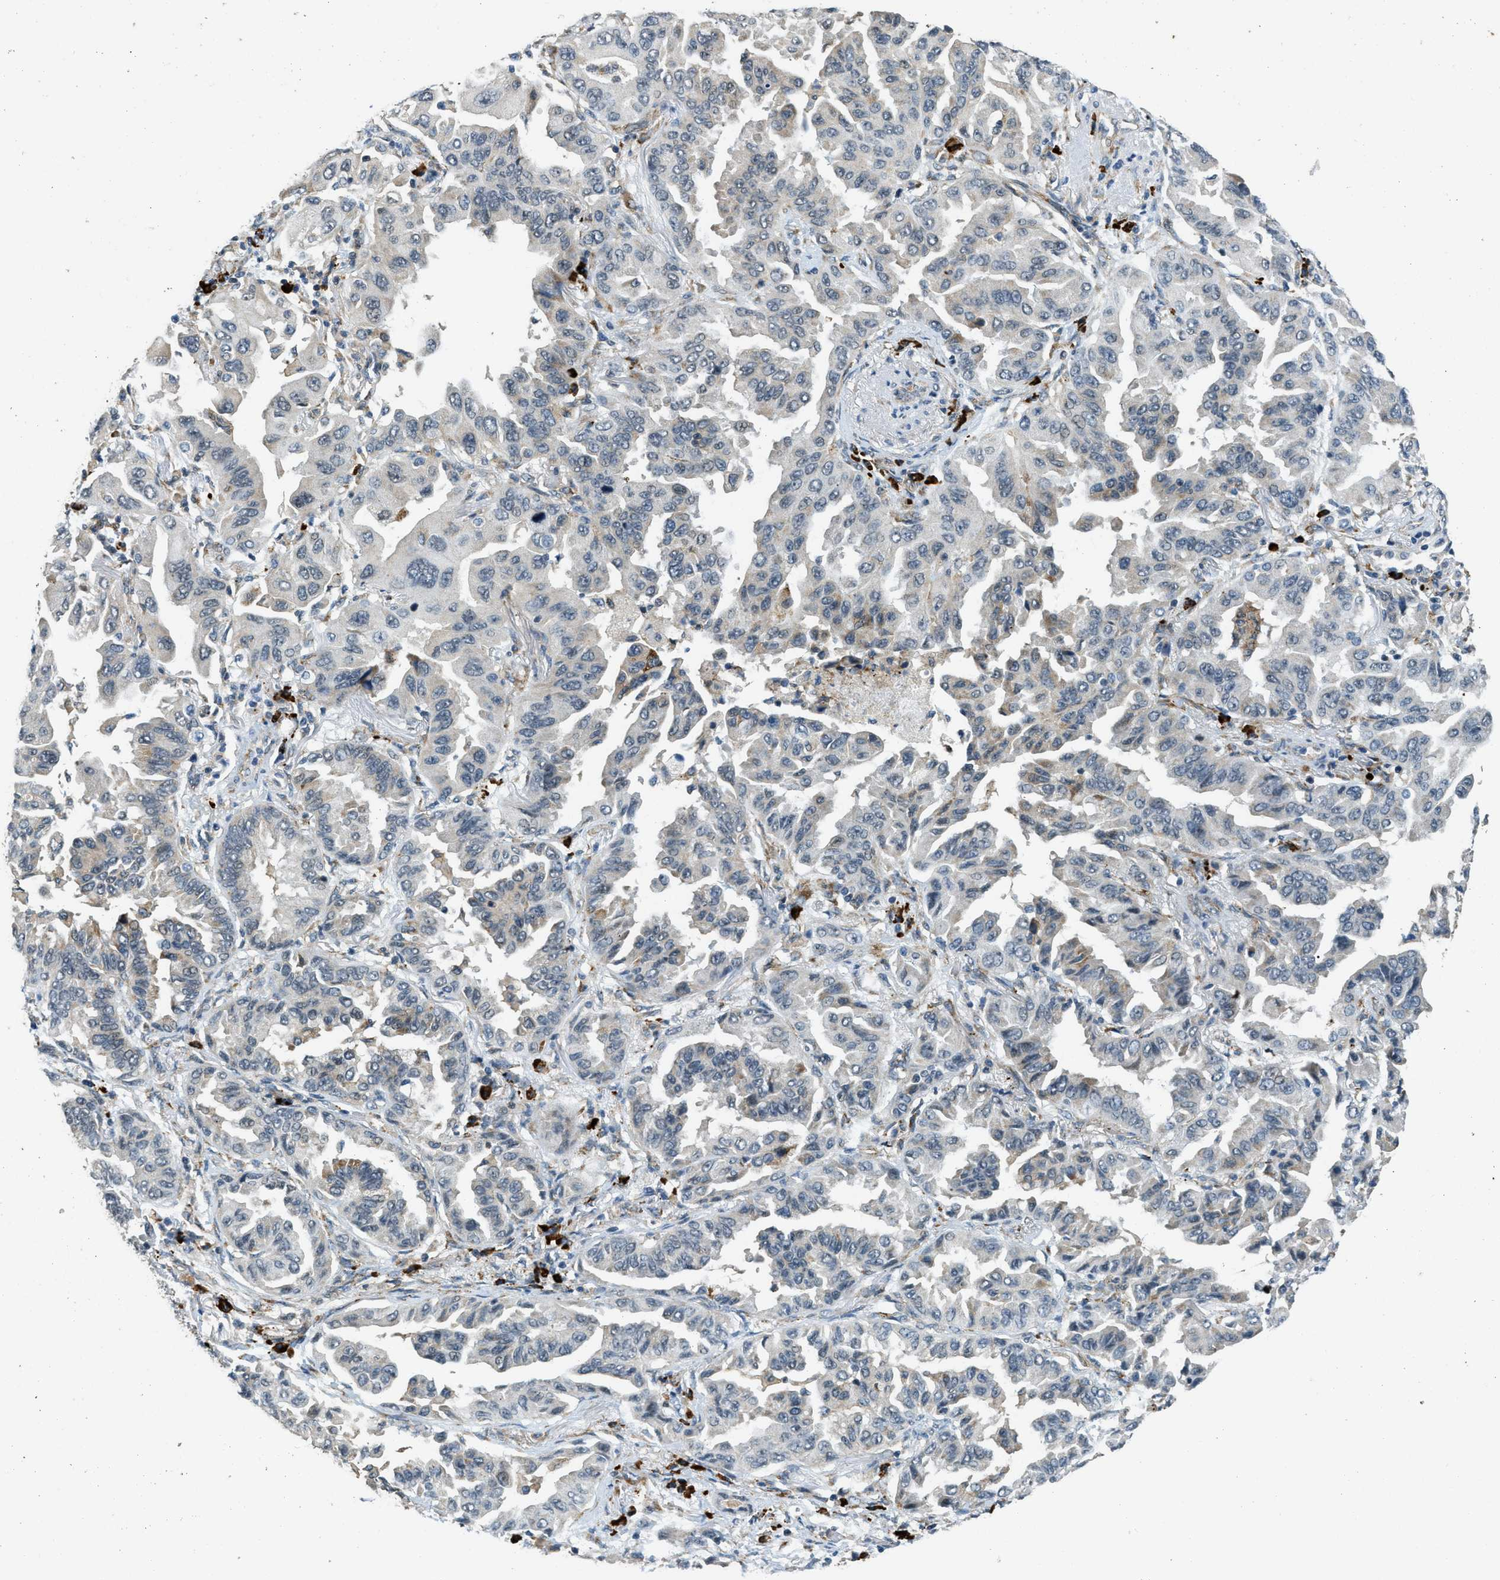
{"staining": {"intensity": "weak", "quantity": "<25%", "location": "cytoplasmic/membranous"}, "tissue": "lung cancer", "cell_type": "Tumor cells", "image_type": "cancer", "snomed": [{"axis": "morphology", "description": "Adenocarcinoma, NOS"}, {"axis": "topography", "description": "Lung"}], "caption": "There is no significant positivity in tumor cells of lung cancer (adenocarcinoma).", "gene": "HERC2", "patient": {"sex": "female", "age": 65}}